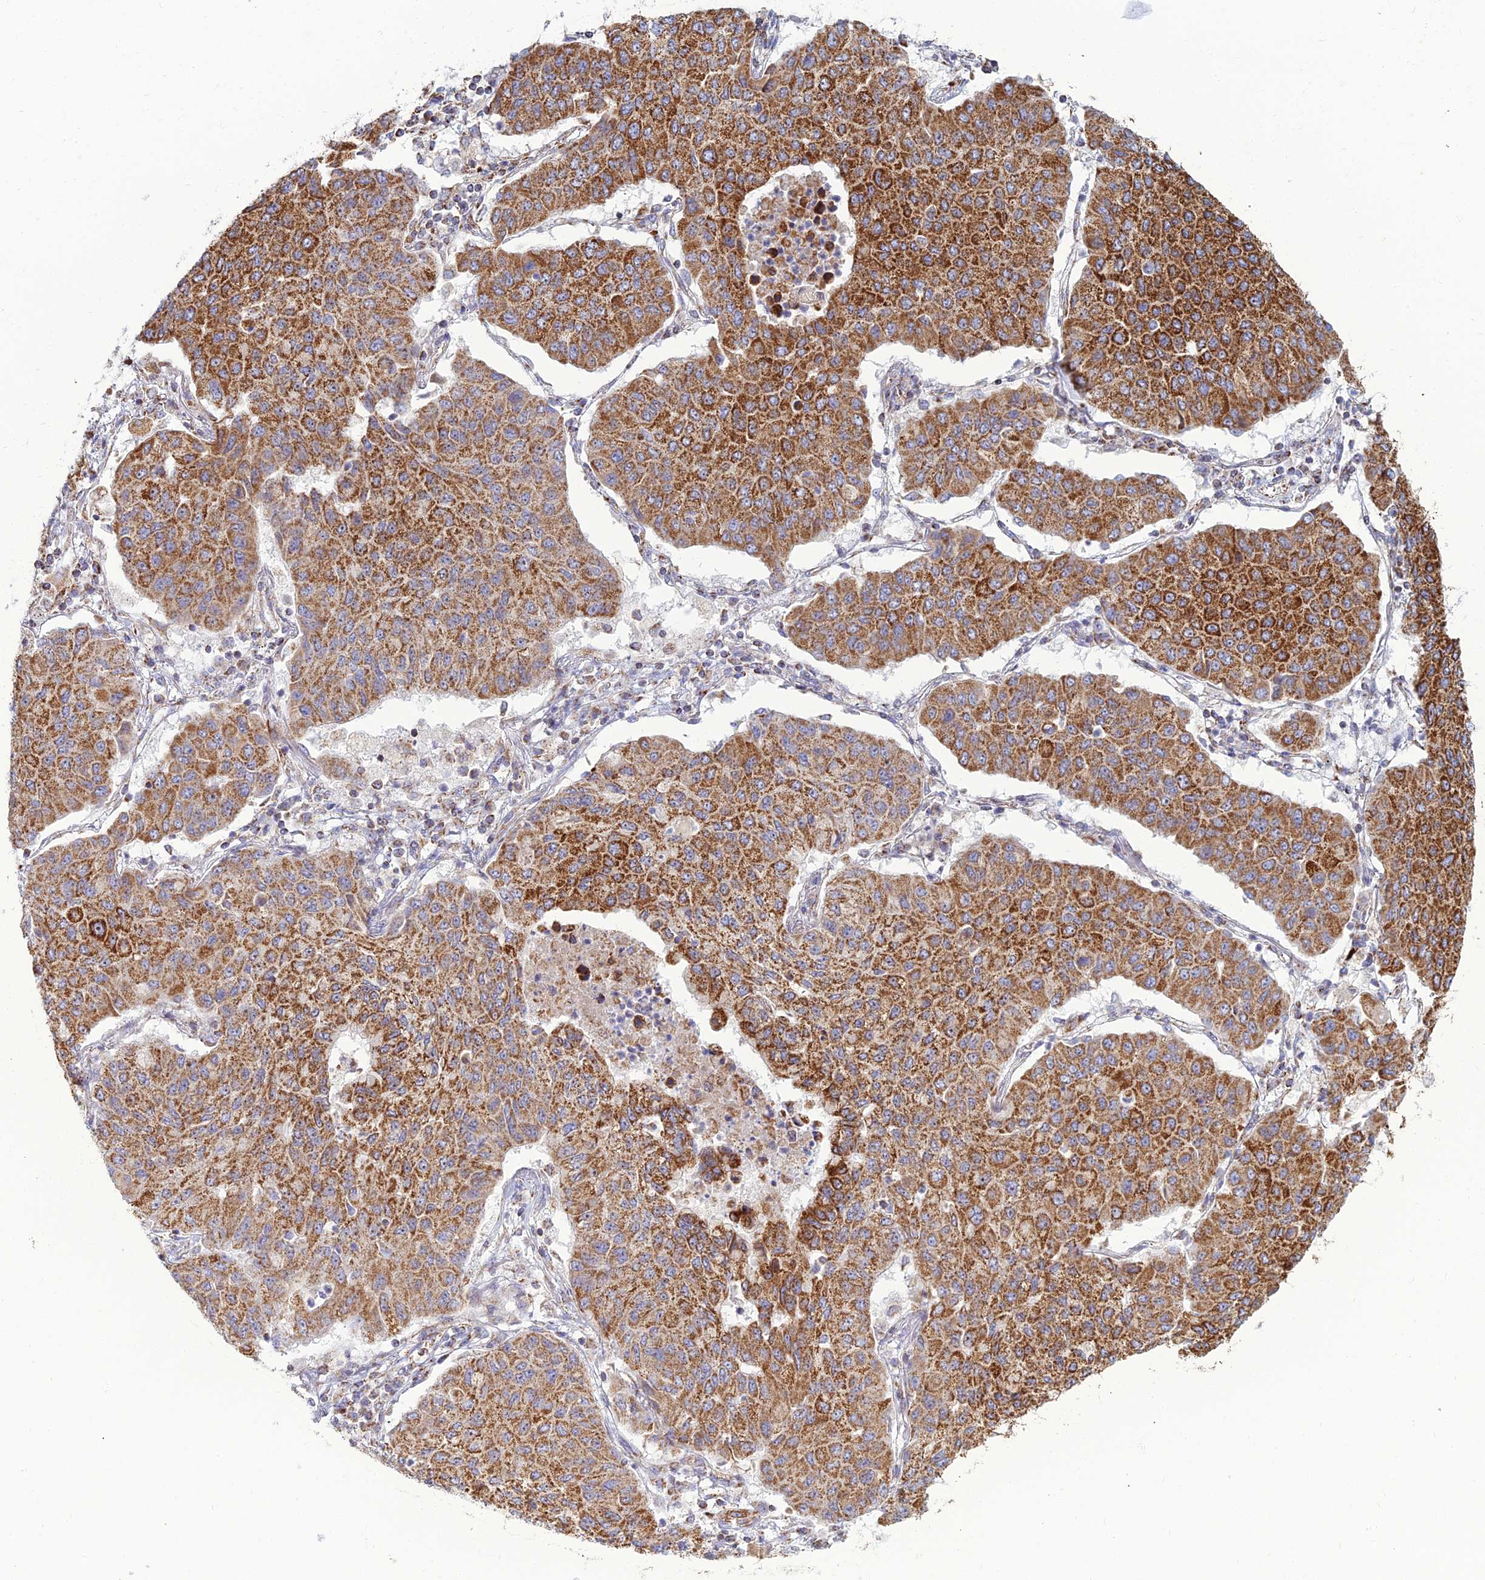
{"staining": {"intensity": "strong", "quantity": ">75%", "location": "cytoplasmic/membranous"}, "tissue": "lung cancer", "cell_type": "Tumor cells", "image_type": "cancer", "snomed": [{"axis": "morphology", "description": "Squamous cell carcinoma, NOS"}, {"axis": "topography", "description": "Lung"}], "caption": "A brown stain shows strong cytoplasmic/membranous expression of a protein in lung squamous cell carcinoma tumor cells. (Brightfield microscopy of DAB IHC at high magnification).", "gene": "SLC35F4", "patient": {"sex": "male", "age": 74}}